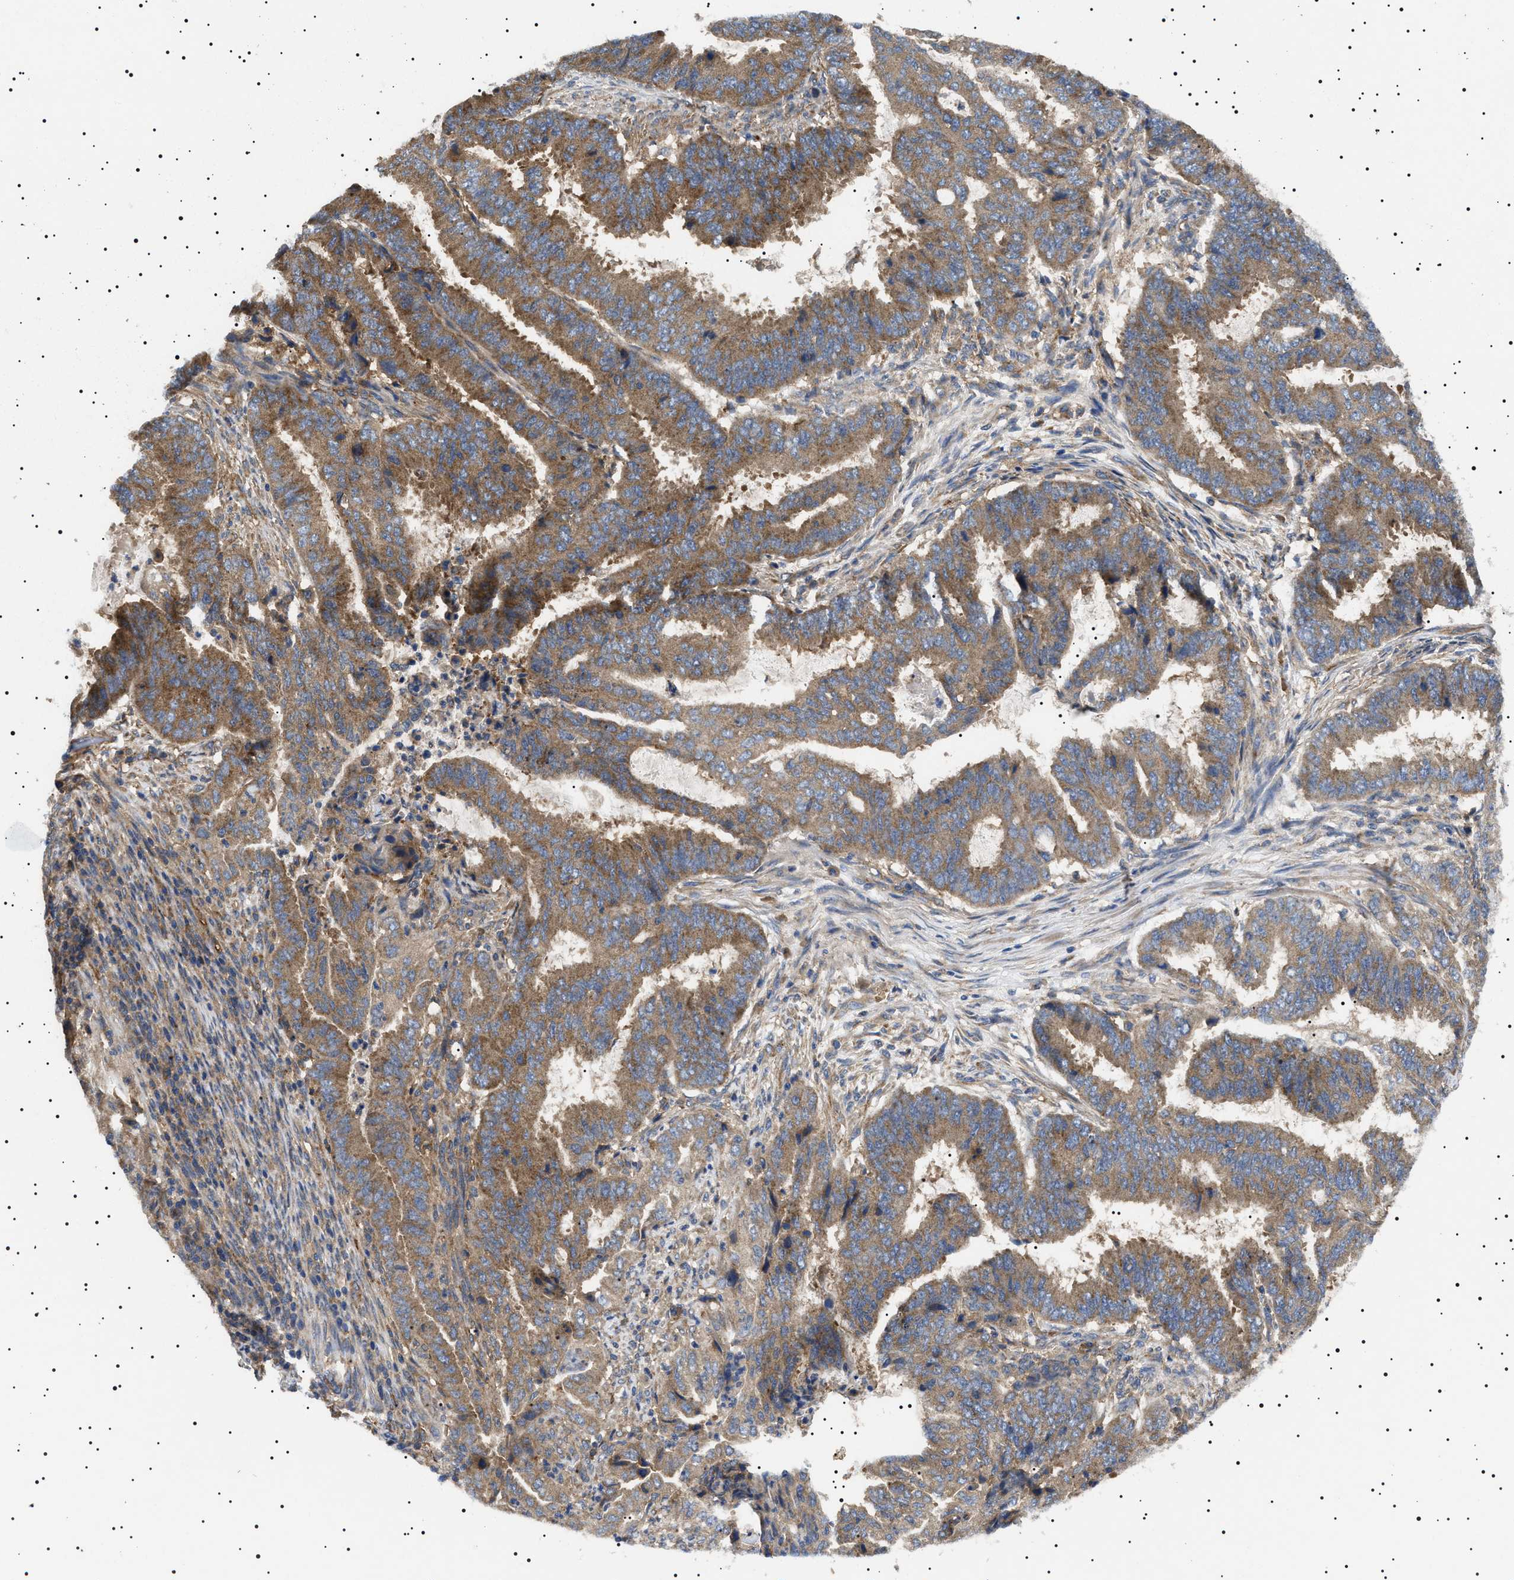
{"staining": {"intensity": "moderate", "quantity": ">75%", "location": "cytoplasmic/membranous"}, "tissue": "endometrial cancer", "cell_type": "Tumor cells", "image_type": "cancer", "snomed": [{"axis": "morphology", "description": "Adenocarcinoma, NOS"}, {"axis": "topography", "description": "Endometrium"}], "caption": "Protein analysis of adenocarcinoma (endometrial) tissue demonstrates moderate cytoplasmic/membranous staining in about >75% of tumor cells.", "gene": "TPP2", "patient": {"sex": "female", "age": 51}}